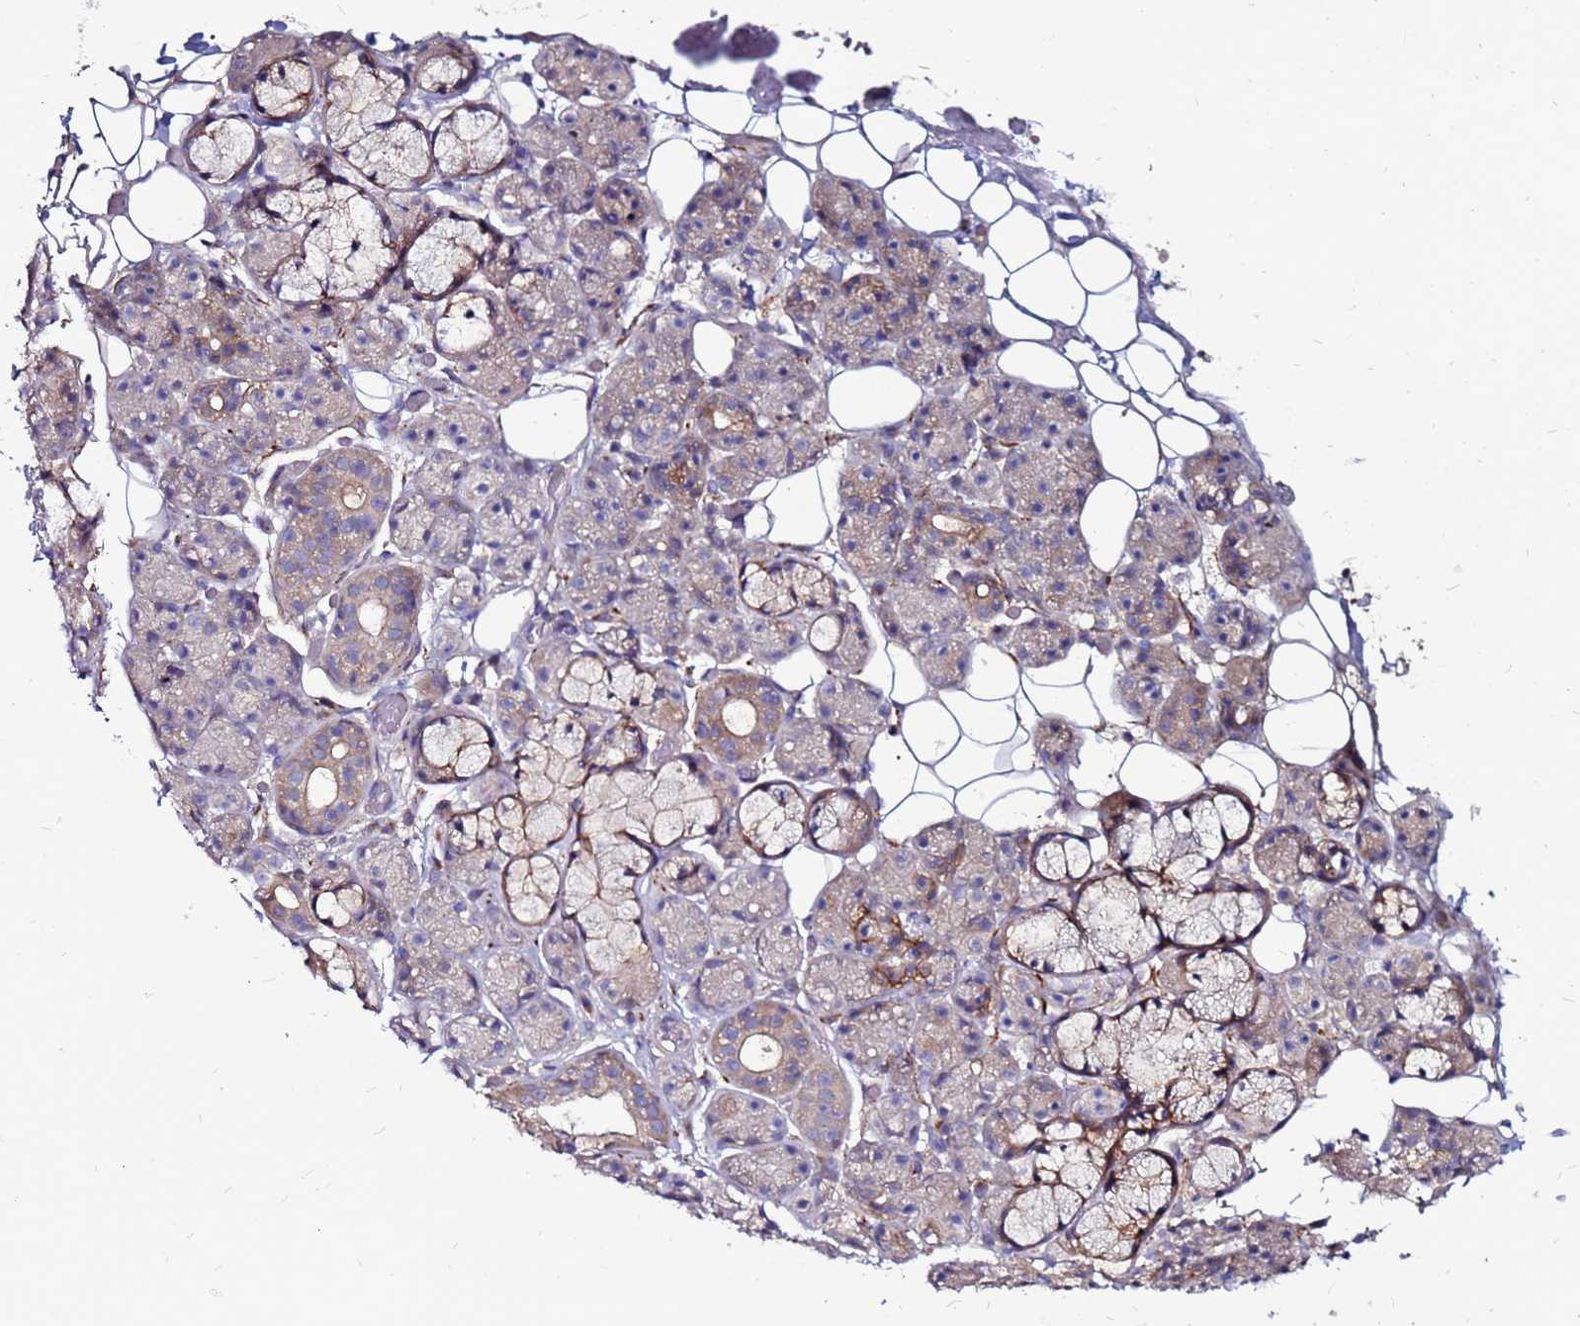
{"staining": {"intensity": "moderate", "quantity": "<25%", "location": "cytoplasmic/membranous"}, "tissue": "salivary gland", "cell_type": "Glandular cells", "image_type": "normal", "snomed": [{"axis": "morphology", "description": "Normal tissue, NOS"}, {"axis": "topography", "description": "Salivary gland"}], "caption": "Glandular cells exhibit low levels of moderate cytoplasmic/membranous positivity in about <25% of cells in benign salivary gland. The protein of interest is stained brown, and the nuclei are stained in blue (DAB (3,3'-diaminobenzidine) IHC with brightfield microscopy, high magnification).", "gene": "GPN3", "patient": {"sex": "male", "age": 63}}